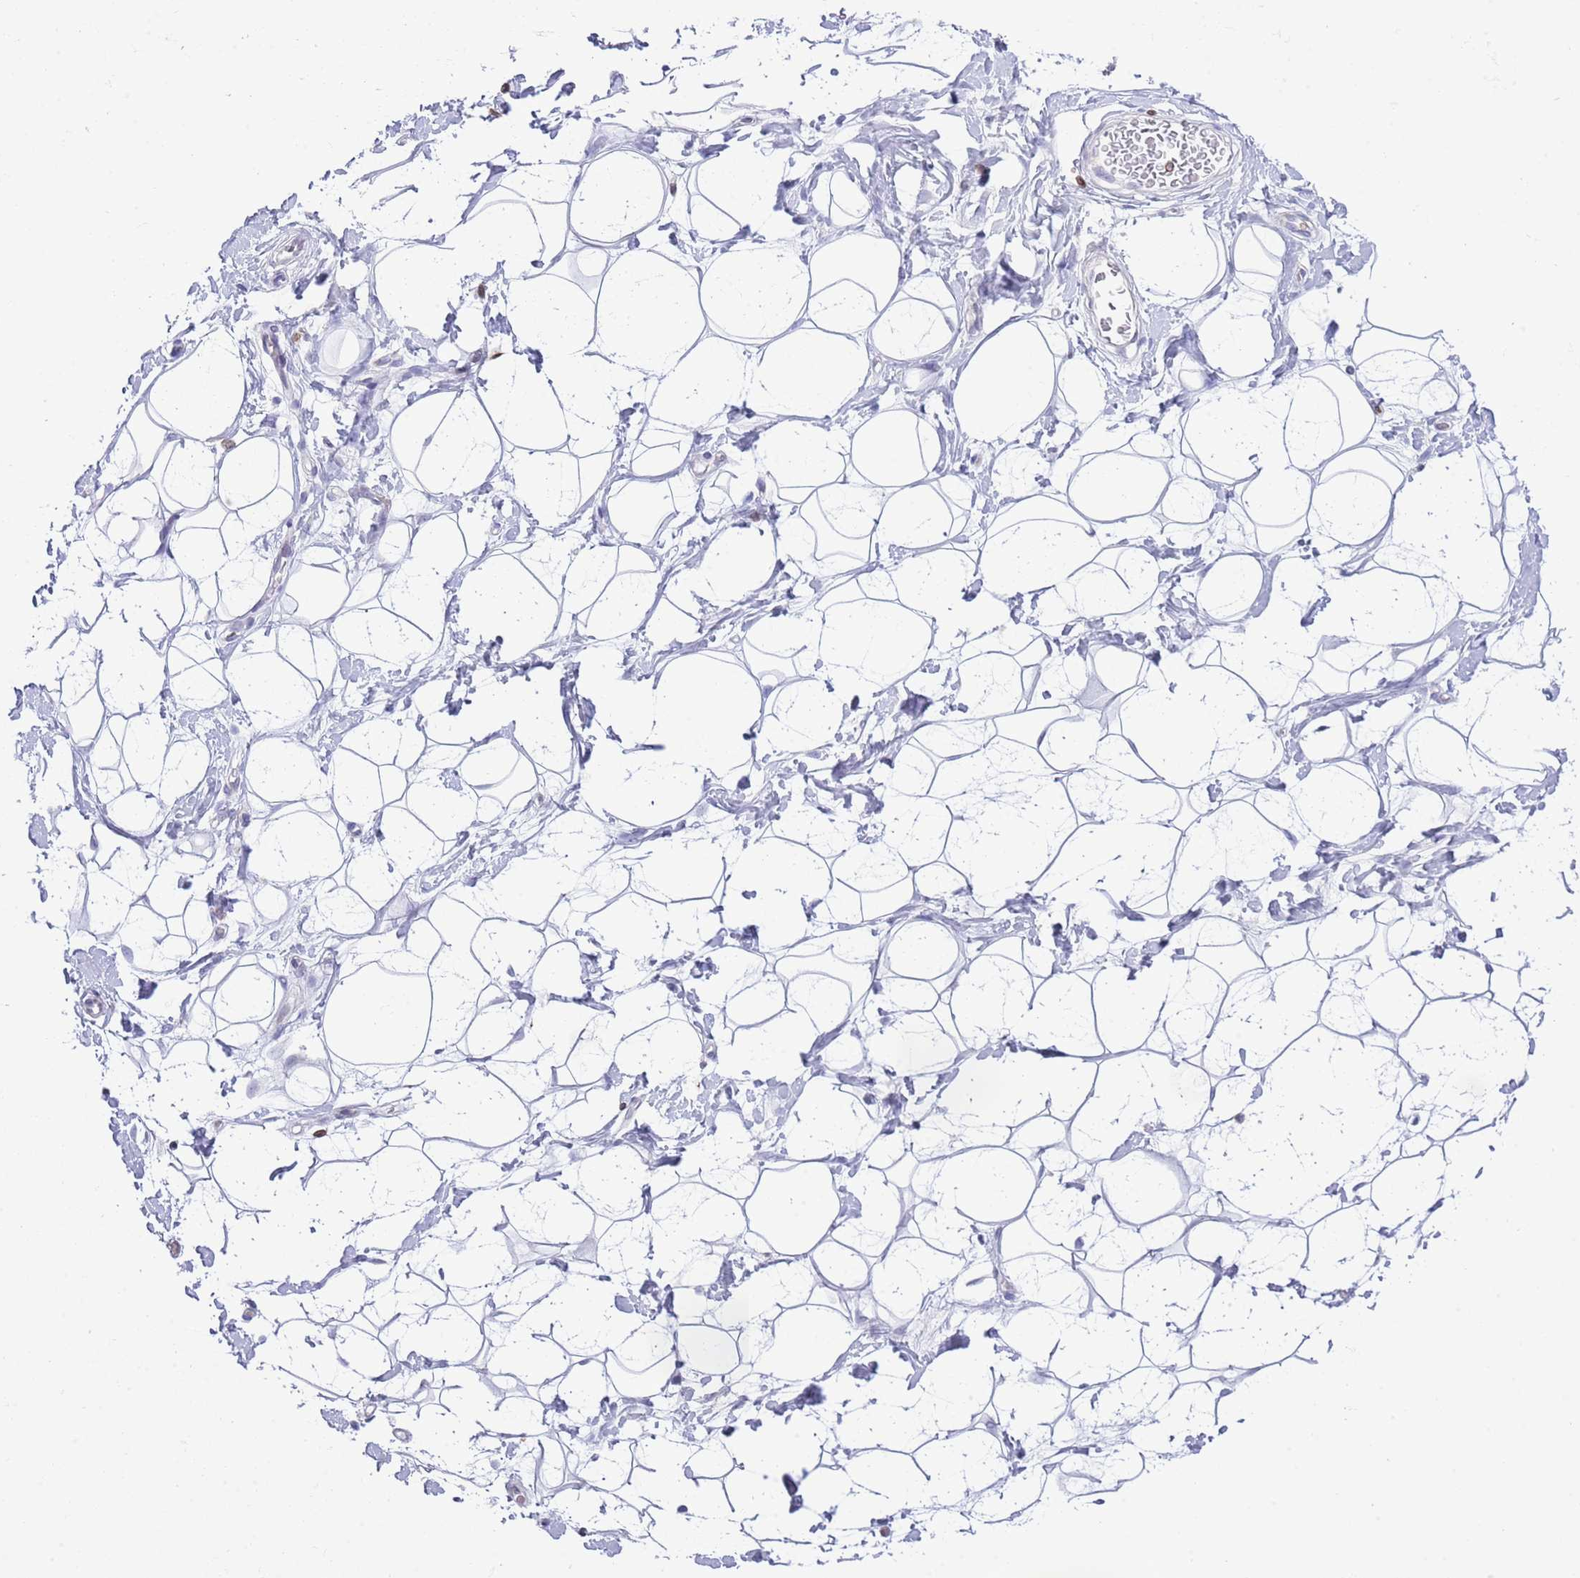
{"staining": {"intensity": "negative", "quantity": "none", "location": "none"}, "tissue": "adipose tissue", "cell_type": "Adipocytes", "image_type": "normal", "snomed": [{"axis": "morphology", "description": "Normal tissue, NOS"}, {"axis": "topography", "description": "Breast"}], "caption": "High magnification brightfield microscopy of benign adipose tissue stained with DAB (brown) and counterstained with hematoxylin (blue): adipocytes show no significant staining. Nuclei are stained in blue.", "gene": "LBR", "patient": {"sex": "female", "age": 26}}